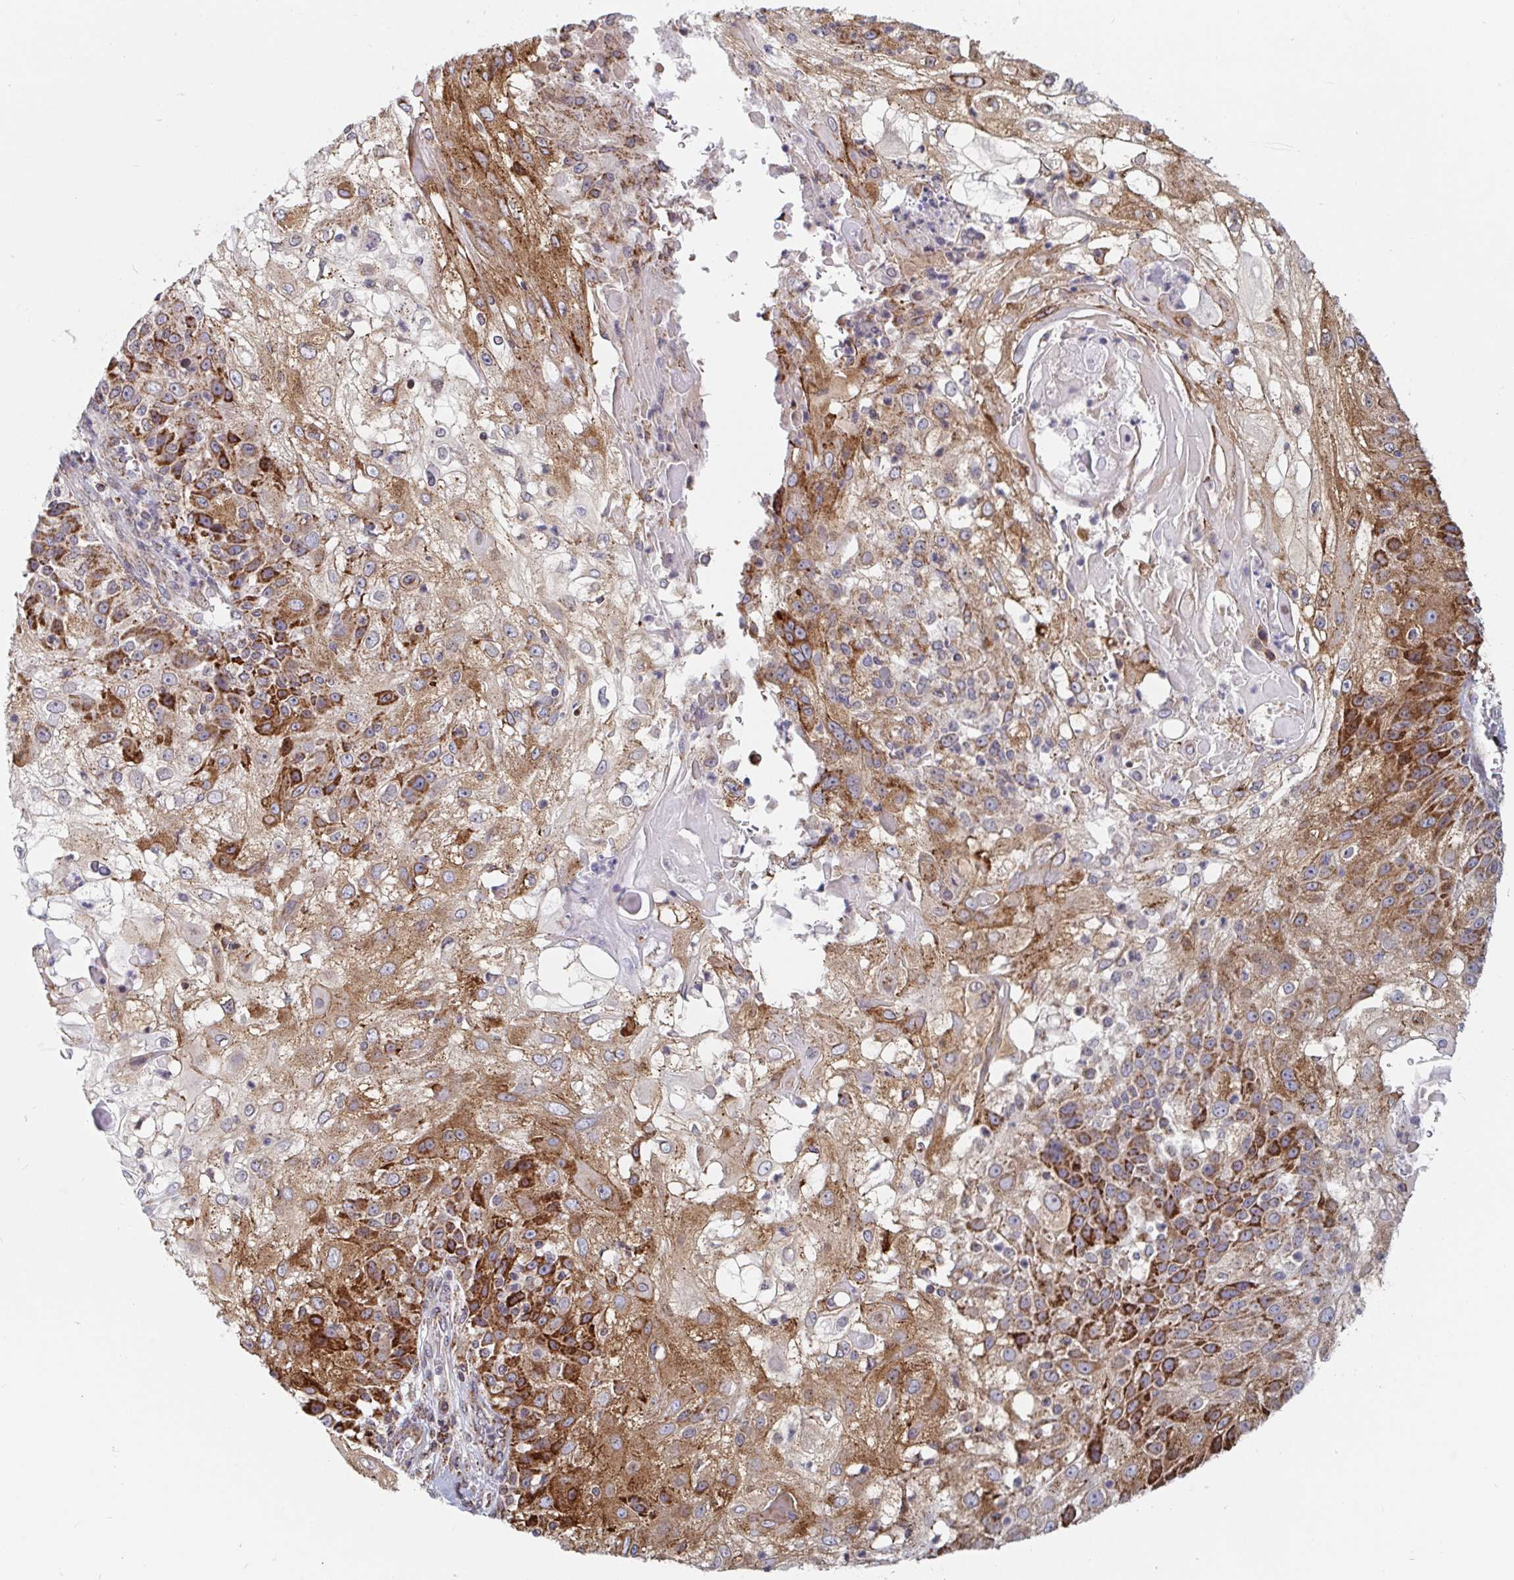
{"staining": {"intensity": "strong", "quantity": ">75%", "location": "cytoplasmic/membranous"}, "tissue": "skin cancer", "cell_type": "Tumor cells", "image_type": "cancer", "snomed": [{"axis": "morphology", "description": "Normal tissue, NOS"}, {"axis": "morphology", "description": "Squamous cell carcinoma, NOS"}, {"axis": "topography", "description": "Skin"}], "caption": "Skin cancer (squamous cell carcinoma) tissue reveals strong cytoplasmic/membranous staining in about >75% of tumor cells The protein of interest is shown in brown color, while the nuclei are stained blue.", "gene": "STARD8", "patient": {"sex": "female", "age": 83}}